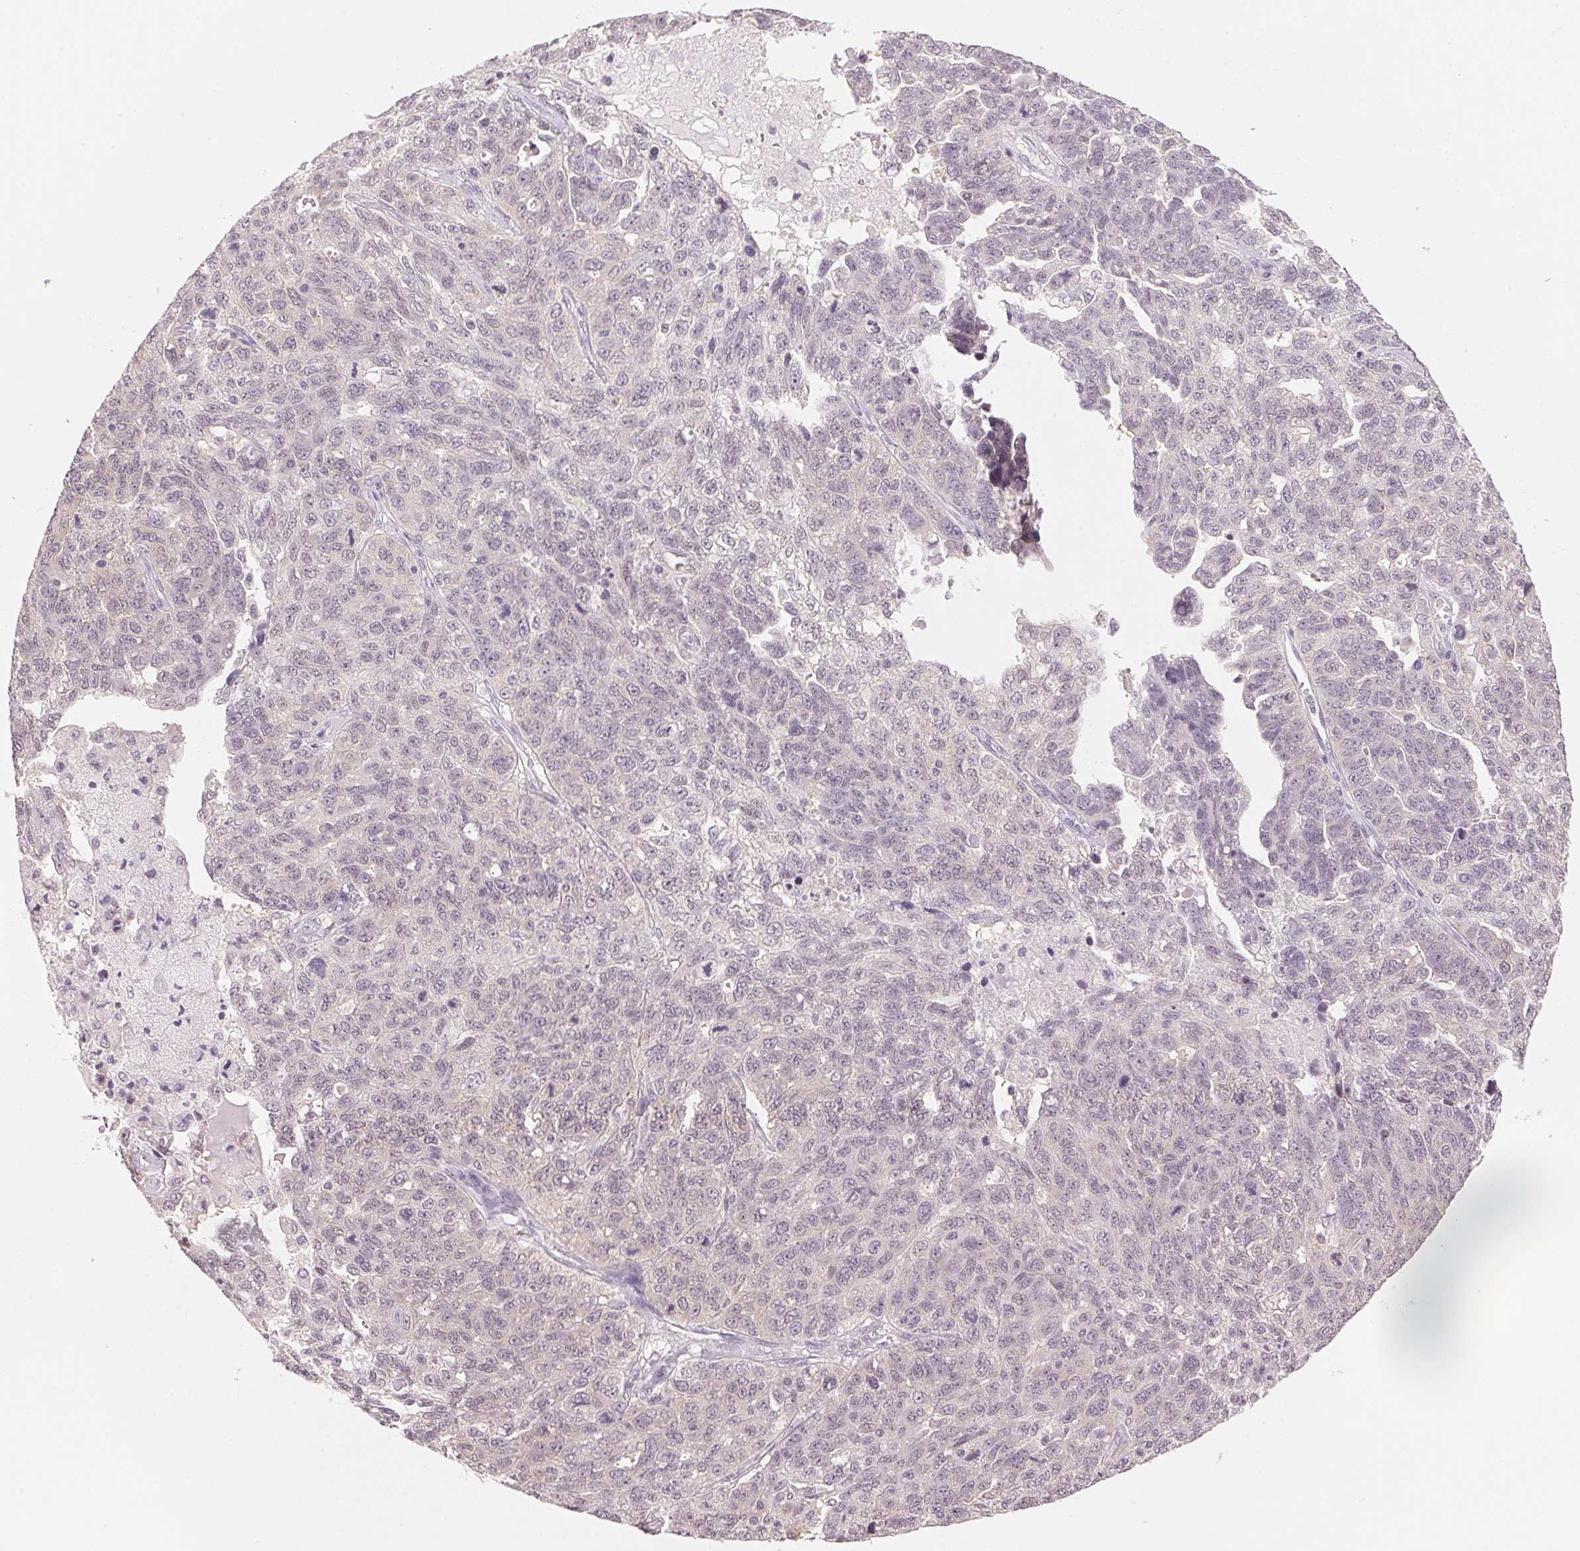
{"staining": {"intensity": "negative", "quantity": "none", "location": "none"}, "tissue": "ovarian cancer", "cell_type": "Tumor cells", "image_type": "cancer", "snomed": [{"axis": "morphology", "description": "Cystadenocarcinoma, serous, NOS"}, {"axis": "topography", "description": "Ovary"}], "caption": "Immunohistochemistry image of neoplastic tissue: serous cystadenocarcinoma (ovarian) stained with DAB displays no significant protein expression in tumor cells.", "gene": "KPRP", "patient": {"sex": "female", "age": 71}}